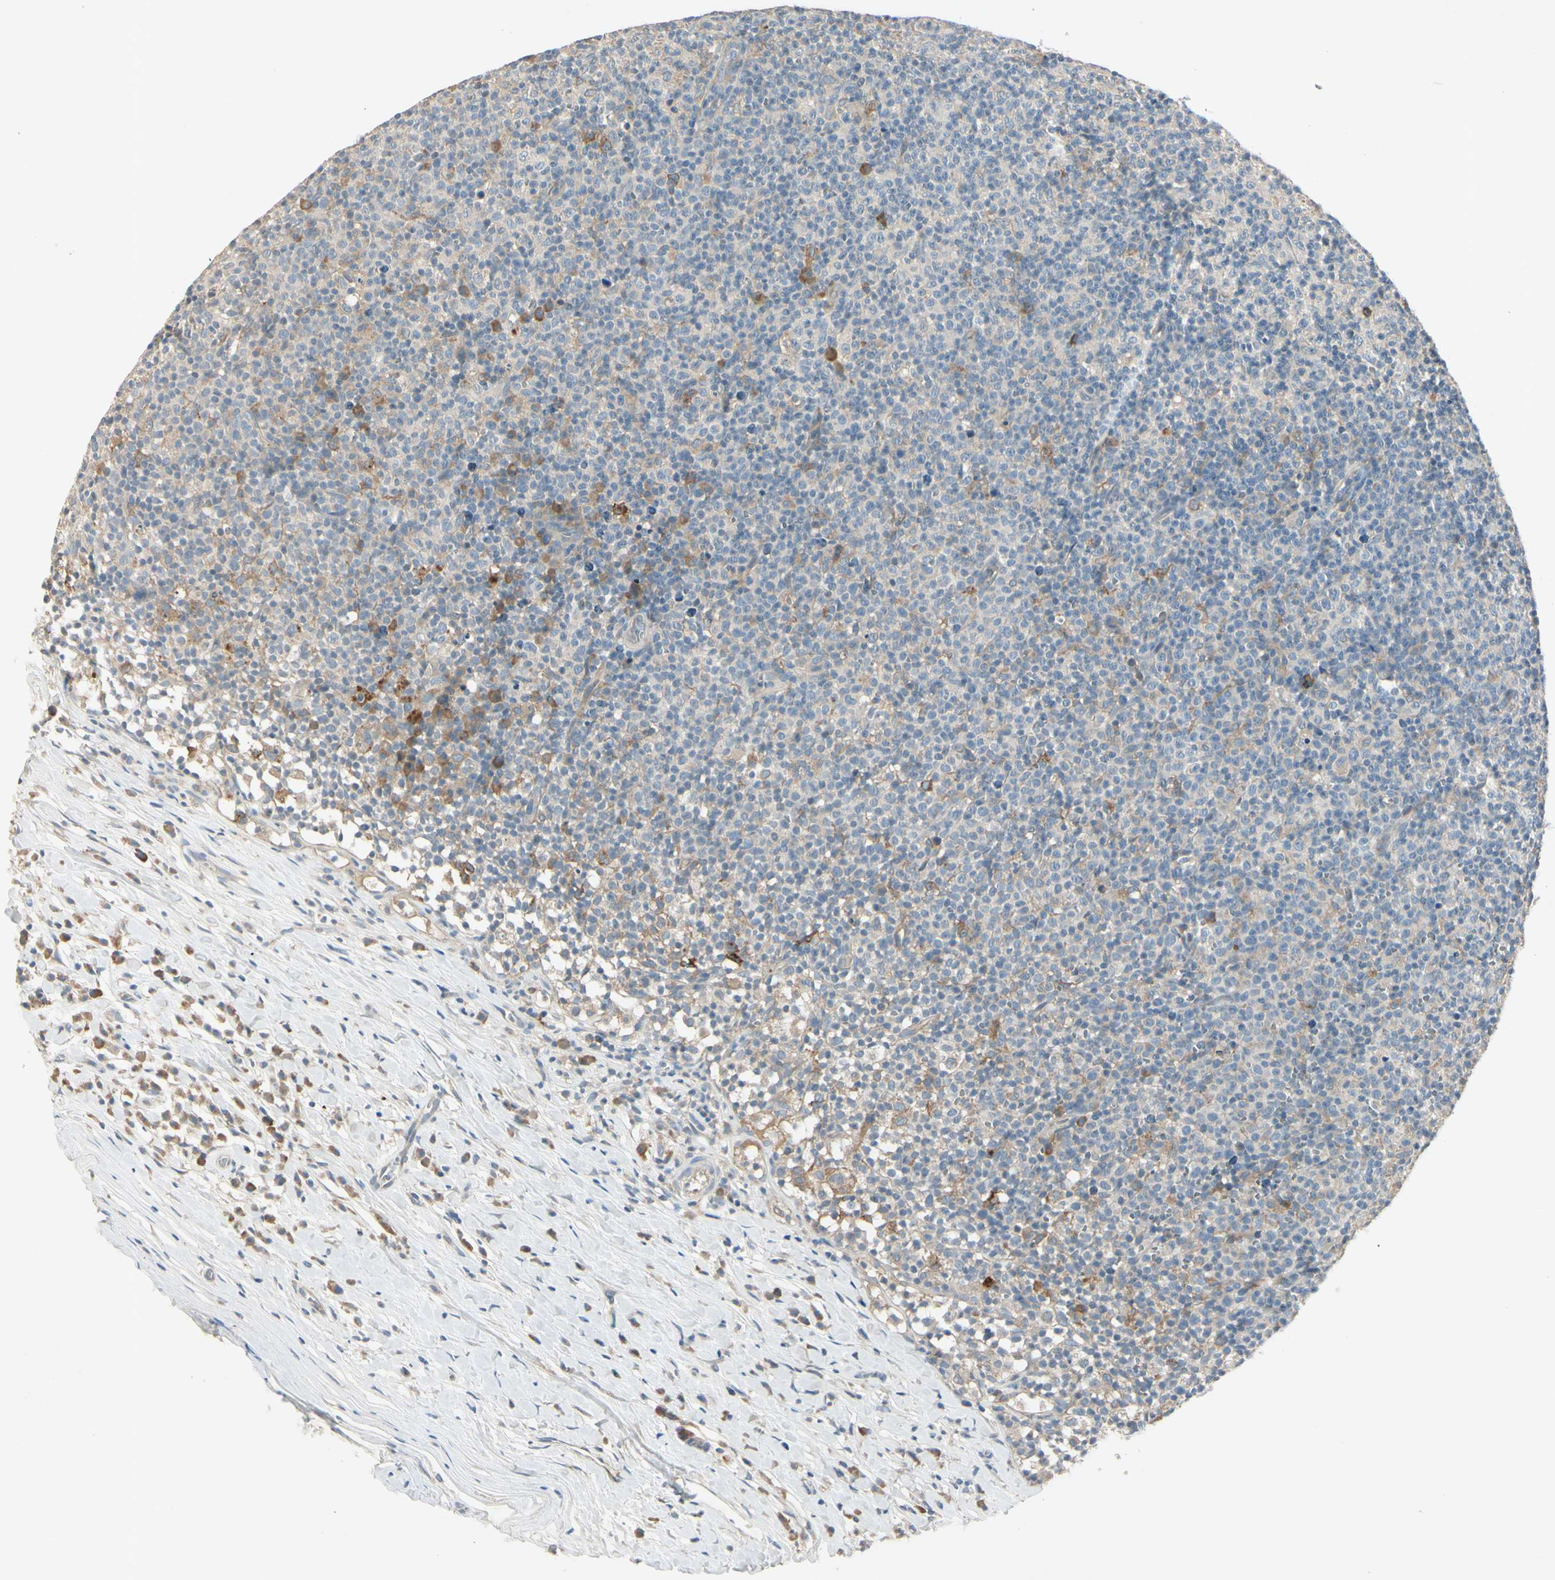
{"staining": {"intensity": "negative", "quantity": "none", "location": "none"}, "tissue": "lymph node", "cell_type": "Germinal center cells", "image_type": "normal", "snomed": [{"axis": "morphology", "description": "Normal tissue, NOS"}, {"axis": "morphology", "description": "Inflammation, NOS"}, {"axis": "topography", "description": "Lymph node"}], "caption": "High power microscopy photomicrograph of an IHC photomicrograph of normal lymph node, revealing no significant positivity in germinal center cells. Brightfield microscopy of IHC stained with DAB (brown) and hematoxylin (blue), captured at high magnification.", "gene": "AATK", "patient": {"sex": "male", "age": 55}}